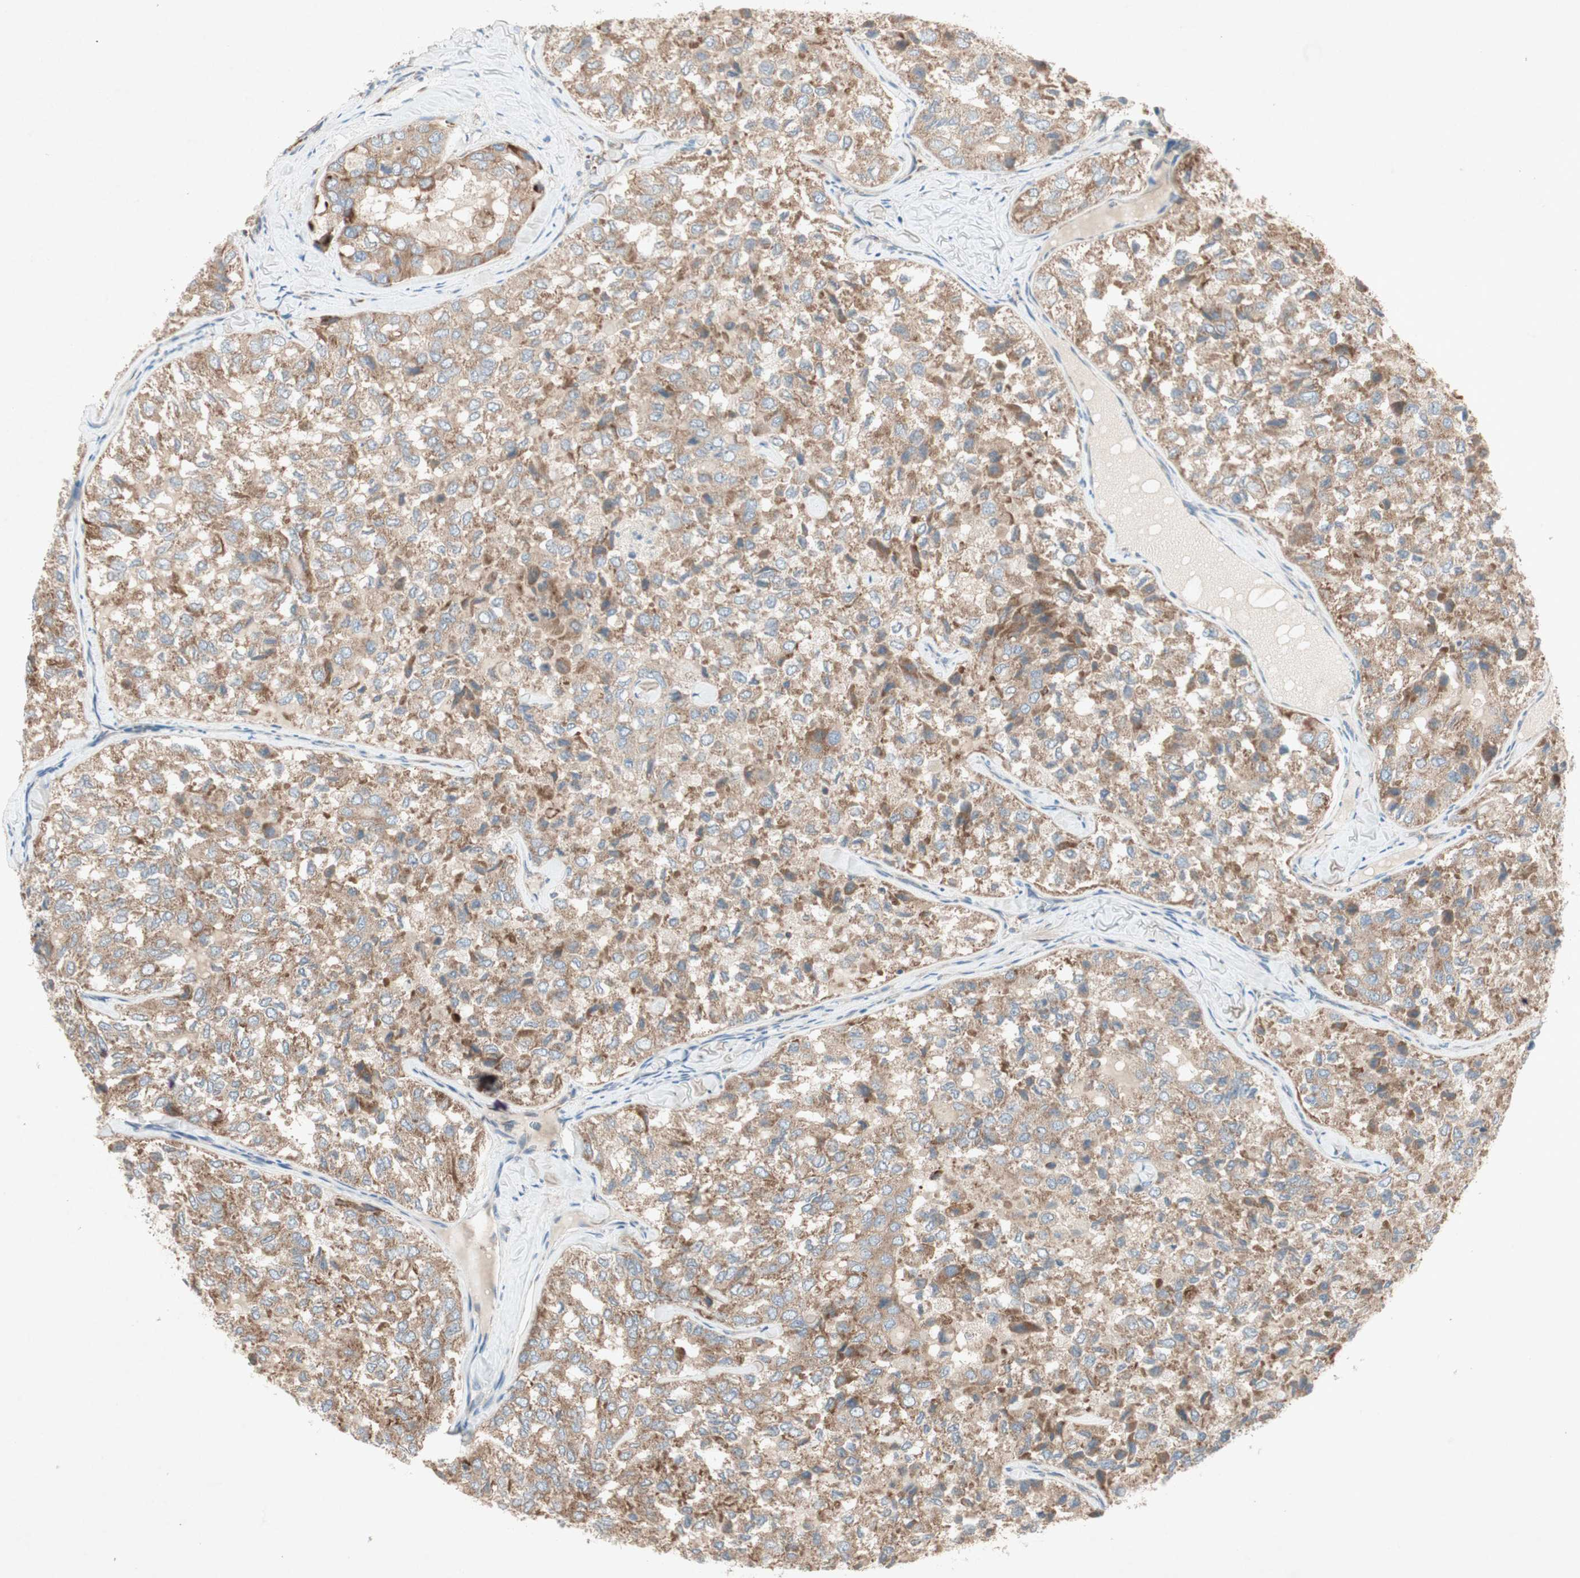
{"staining": {"intensity": "moderate", "quantity": ">75%", "location": "cytoplasmic/membranous"}, "tissue": "thyroid cancer", "cell_type": "Tumor cells", "image_type": "cancer", "snomed": [{"axis": "morphology", "description": "Follicular adenoma carcinoma, NOS"}, {"axis": "topography", "description": "Thyroid gland"}], "caption": "Protein expression by immunohistochemistry reveals moderate cytoplasmic/membranous positivity in about >75% of tumor cells in thyroid follicular adenoma carcinoma.", "gene": "RPL23", "patient": {"sex": "male", "age": 75}}